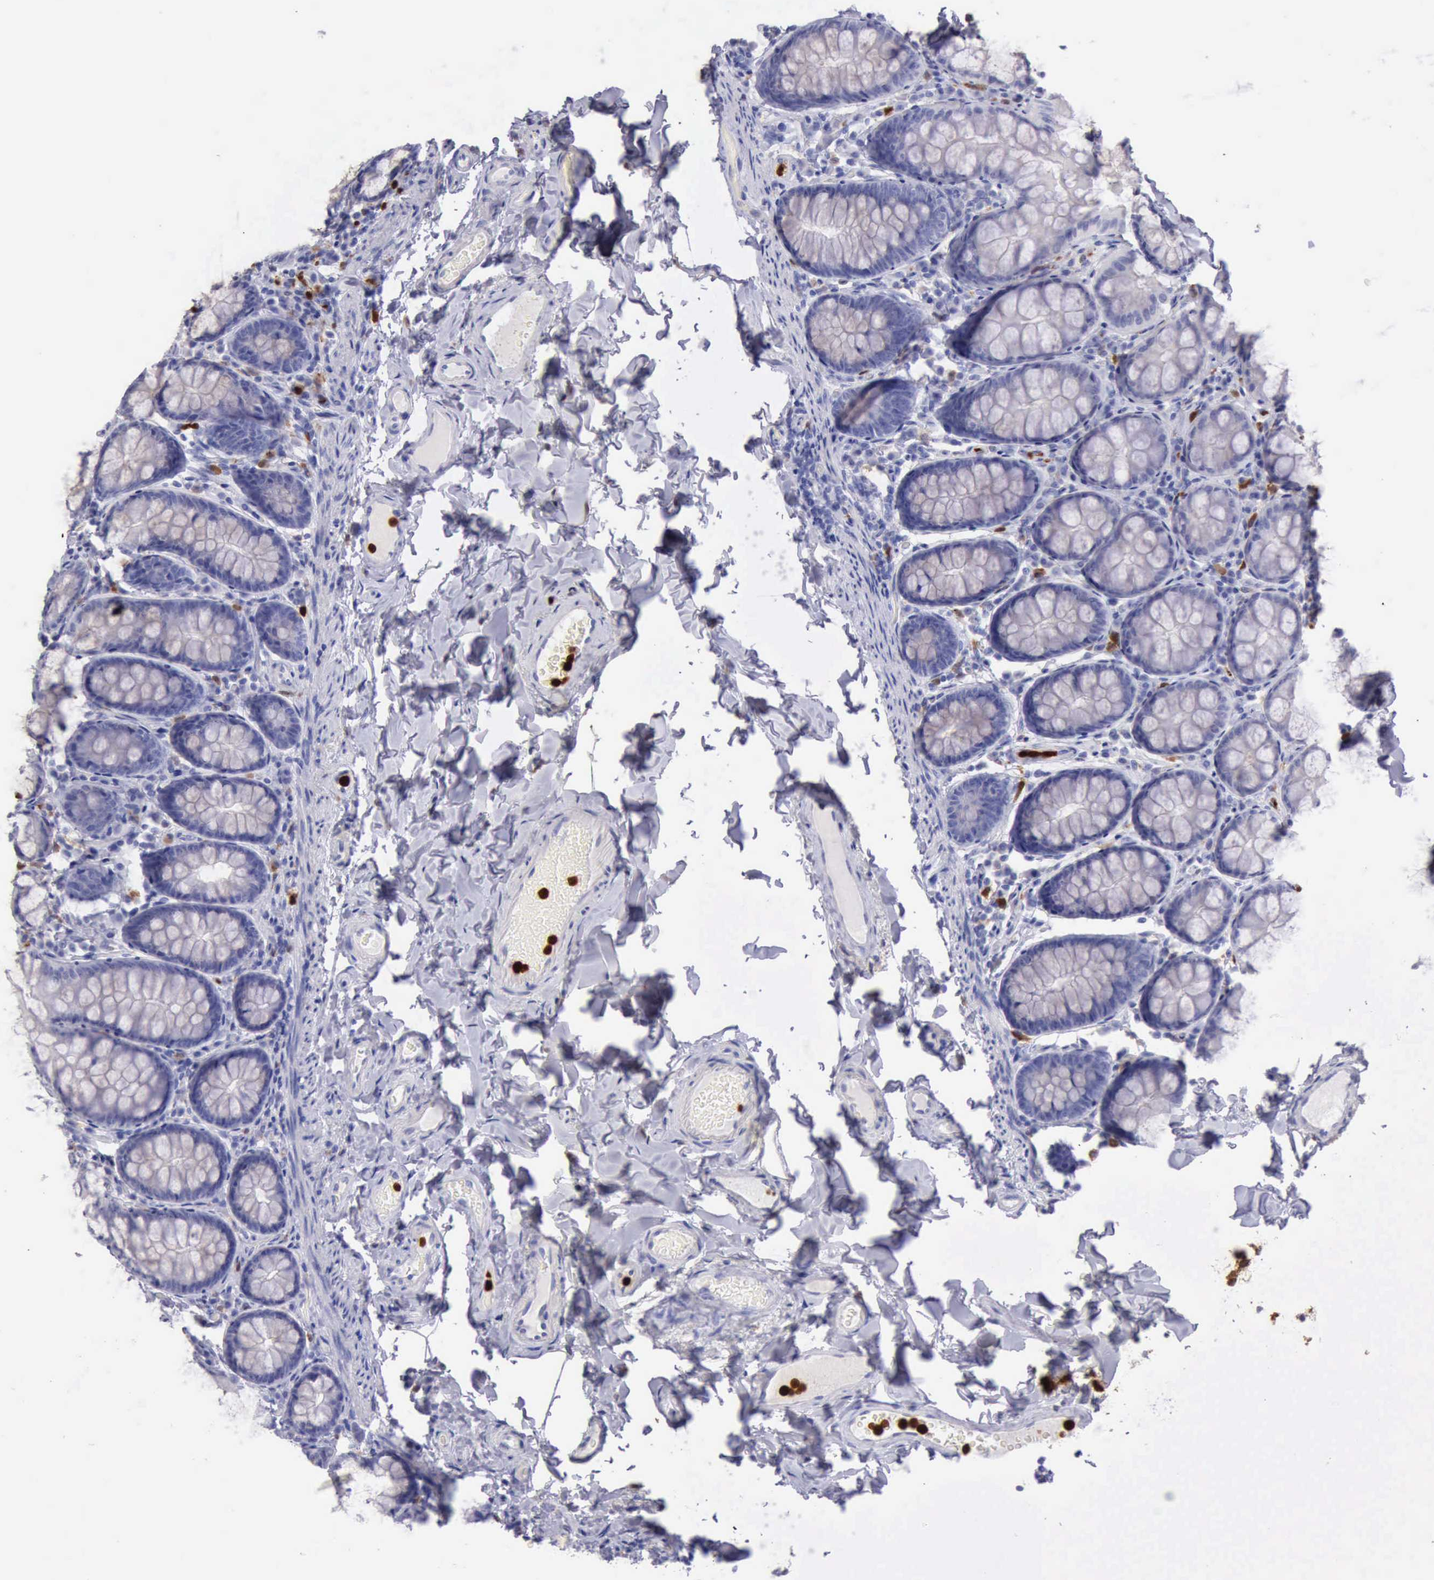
{"staining": {"intensity": "negative", "quantity": "none", "location": "none"}, "tissue": "colon", "cell_type": "Endothelial cells", "image_type": "normal", "snomed": [{"axis": "morphology", "description": "Normal tissue, NOS"}, {"axis": "topography", "description": "Colon"}], "caption": "DAB (3,3'-diaminobenzidine) immunohistochemical staining of benign colon displays no significant expression in endothelial cells. (Brightfield microscopy of DAB IHC at high magnification).", "gene": "CSTA", "patient": {"sex": "female", "age": 61}}